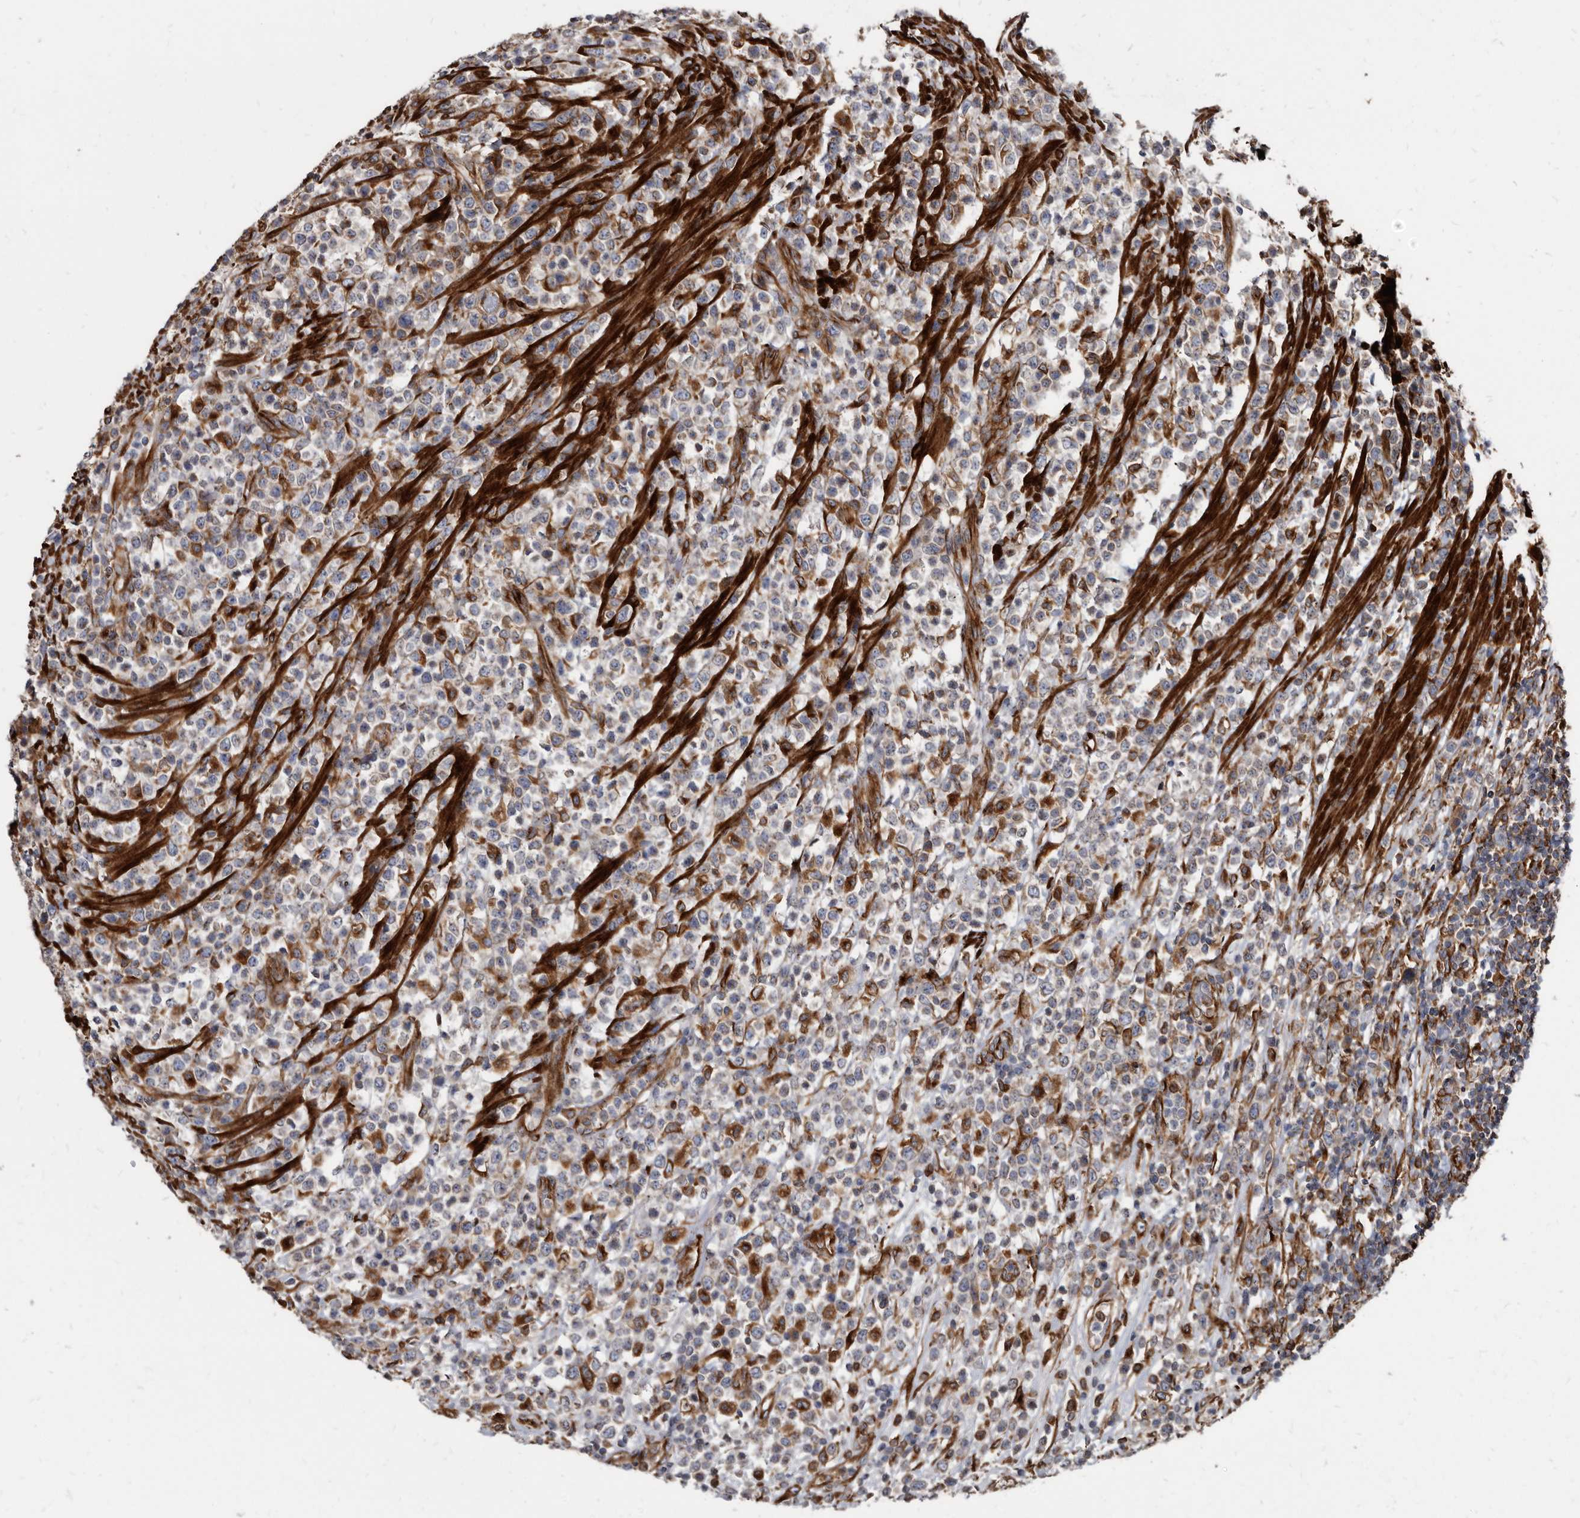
{"staining": {"intensity": "strong", "quantity": "<25%", "location": "cytoplasmic/membranous"}, "tissue": "lymphoma", "cell_type": "Tumor cells", "image_type": "cancer", "snomed": [{"axis": "morphology", "description": "Malignant lymphoma, non-Hodgkin's type, High grade"}, {"axis": "topography", "description": "Colon"}], "caption": "Protein expression analysis of lymphoma demonstrates strong cytoplasmic/membranous positivity in approximately <25% of tumor cells.", "gene": "KCTD20", "patient": {"sex": "female", "age": 53}}